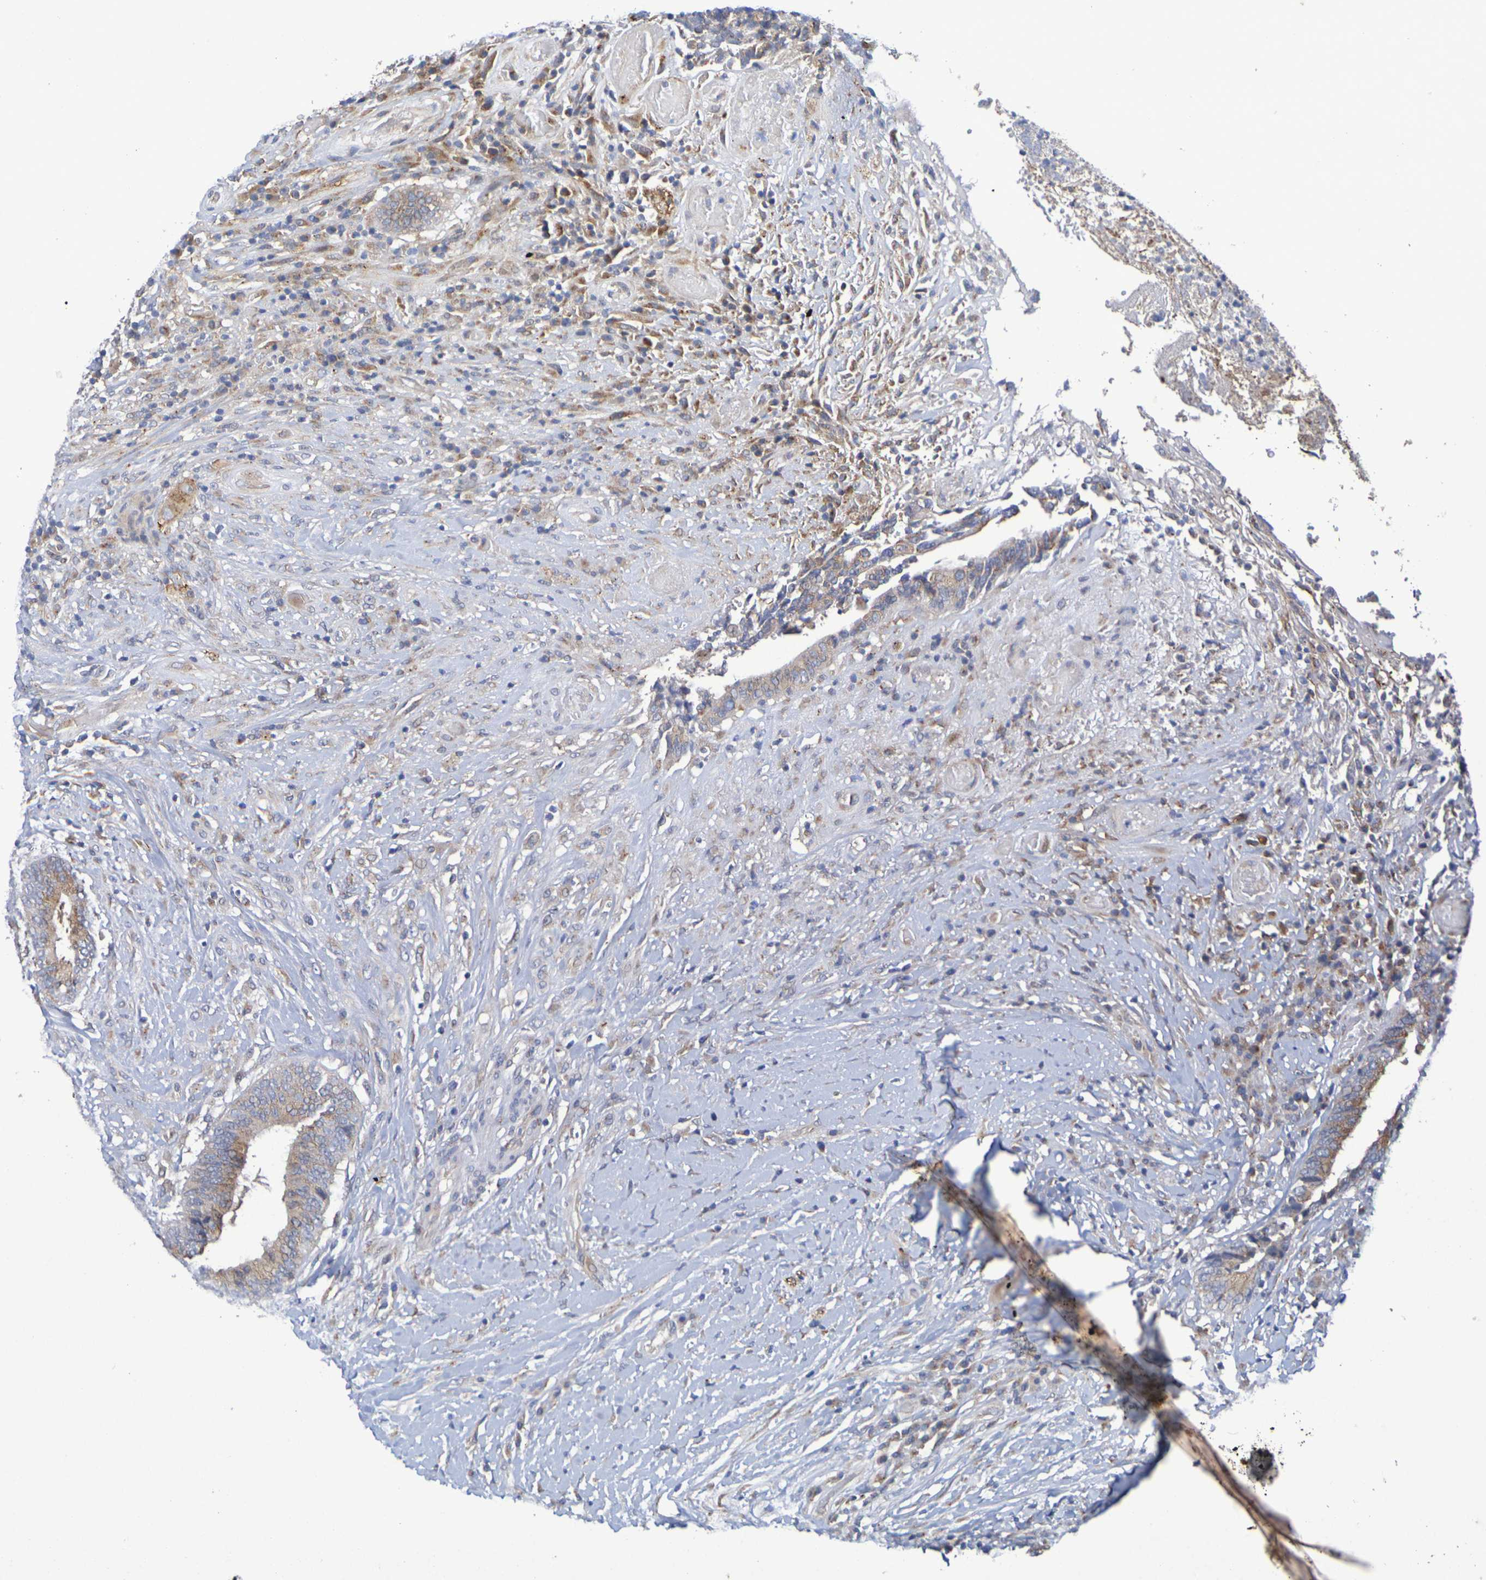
{"staining": {"intensity": "moderate", "quantity": "<25%", "location": "cytoplasmic/membranous"}, "tissue": "colorectal cancer", "cell_type": "Tumor cells", "image_type": "cancer", "snomed": [{"axis": "morphology", "description": "Adenocarcinoma, NOS"}, {"axis": "topography", "description": "Rectum"}], "caption": "Adenocarcinoma (colorectal) stained for a protein (brown) shows moderate cytoplasmic/membranous positive expression in about <25% of tumor cells.", "gene": "DCP2", "patient": {"sex": "male", "age": 63}}